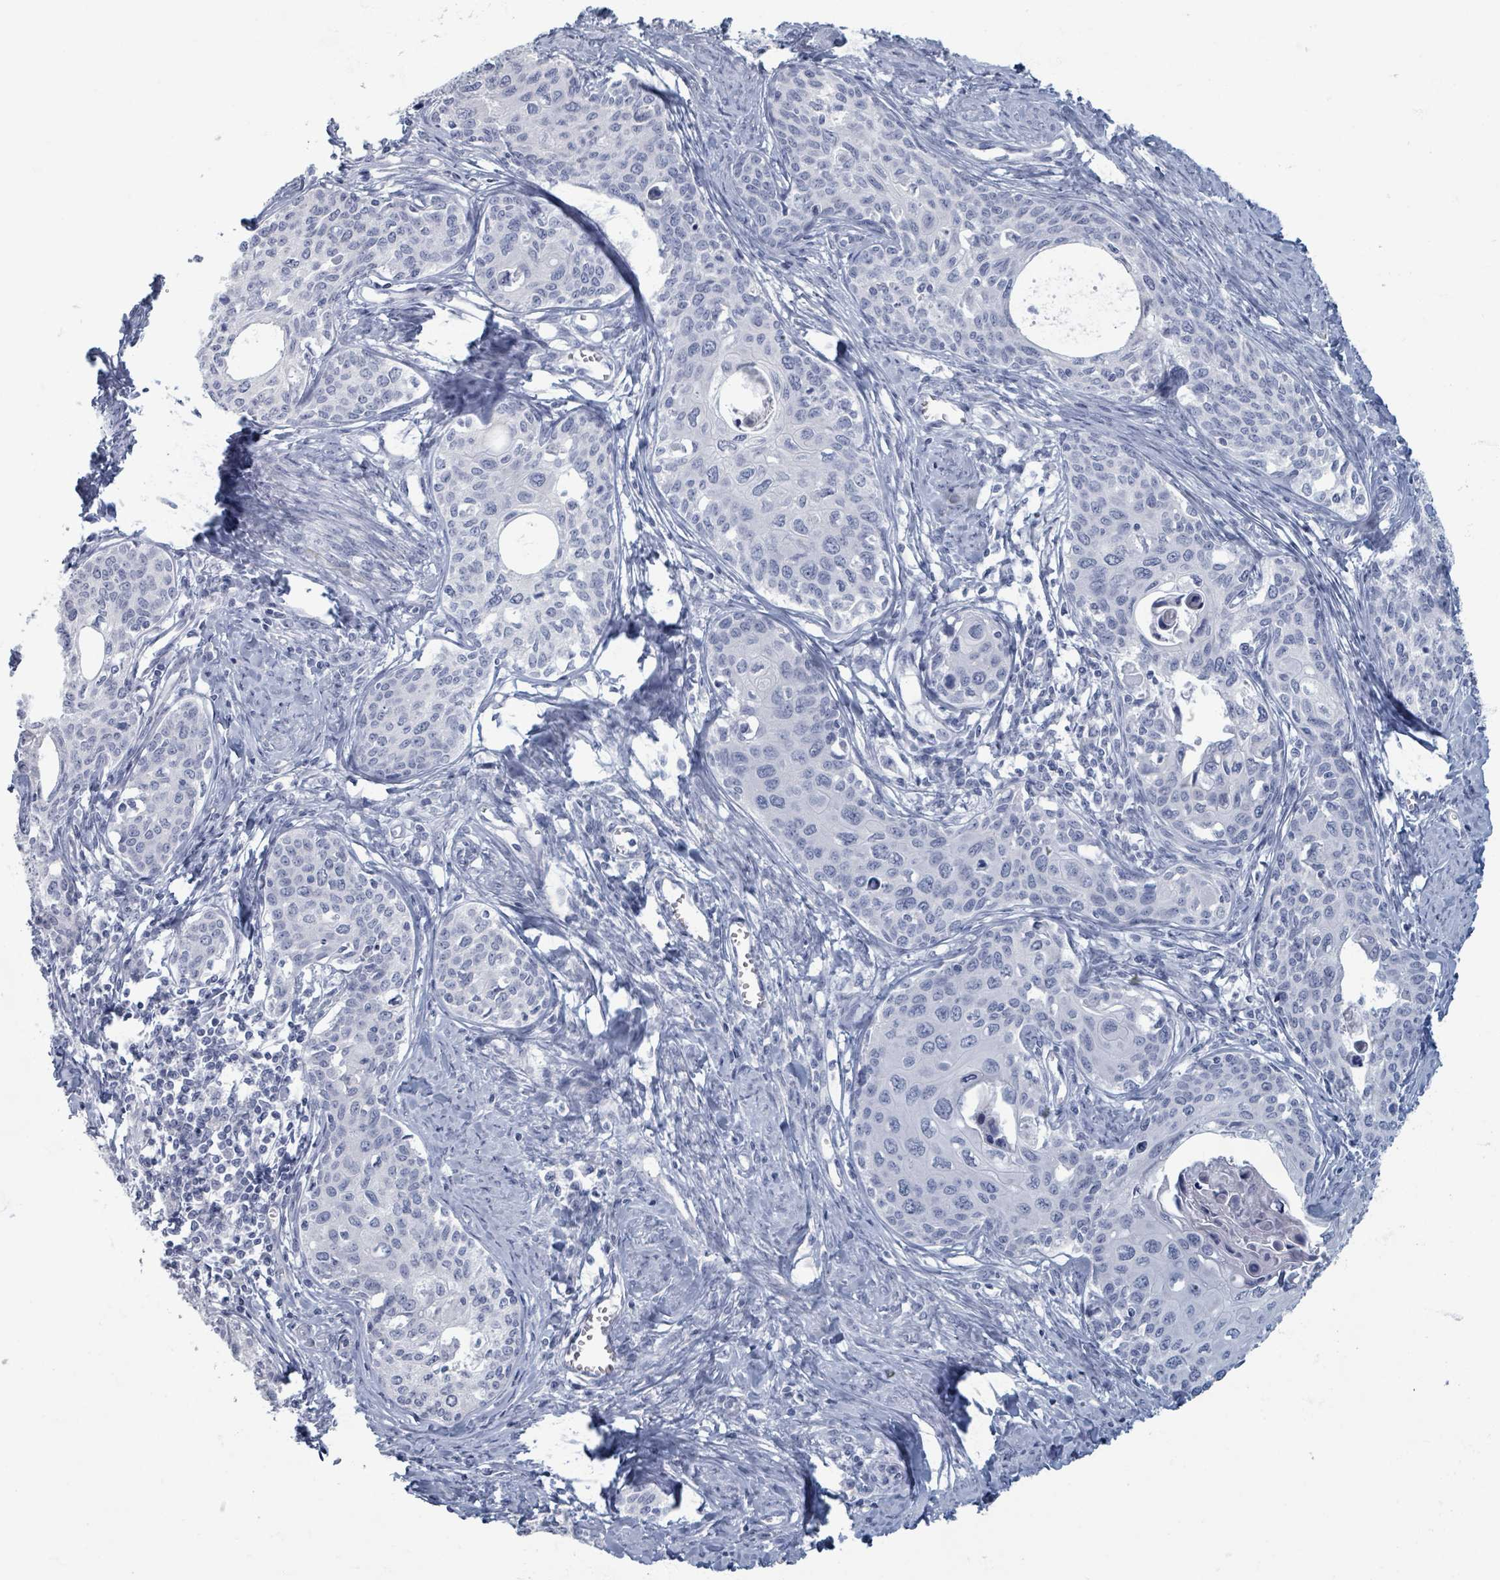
{"staining": {"intensity": "negative", "quantity": "none", "location": "none"}, "tissue": "cervical cancer", "cell_type": "Tumor cells", "image_type": "cancer", "snomed": [{"axis": "morphology", "description": "Squamous cell carcinoma, NOS"}, {"axis": "morphology", "description": "Adenocarcinoma, NOS"}, {"axis": "topography", "description": "Cervix"}], "caption": "High magnification brightfield microscopy of cervical adenocarcinoma stained with DAB (3,3'-diaminobenzidine) (brown) and counterstained with hematoxylin (blue): tumor cells show no significant staining.", "gene": "TAS2R1", "patient": {"sex": "female", "age": 52}}